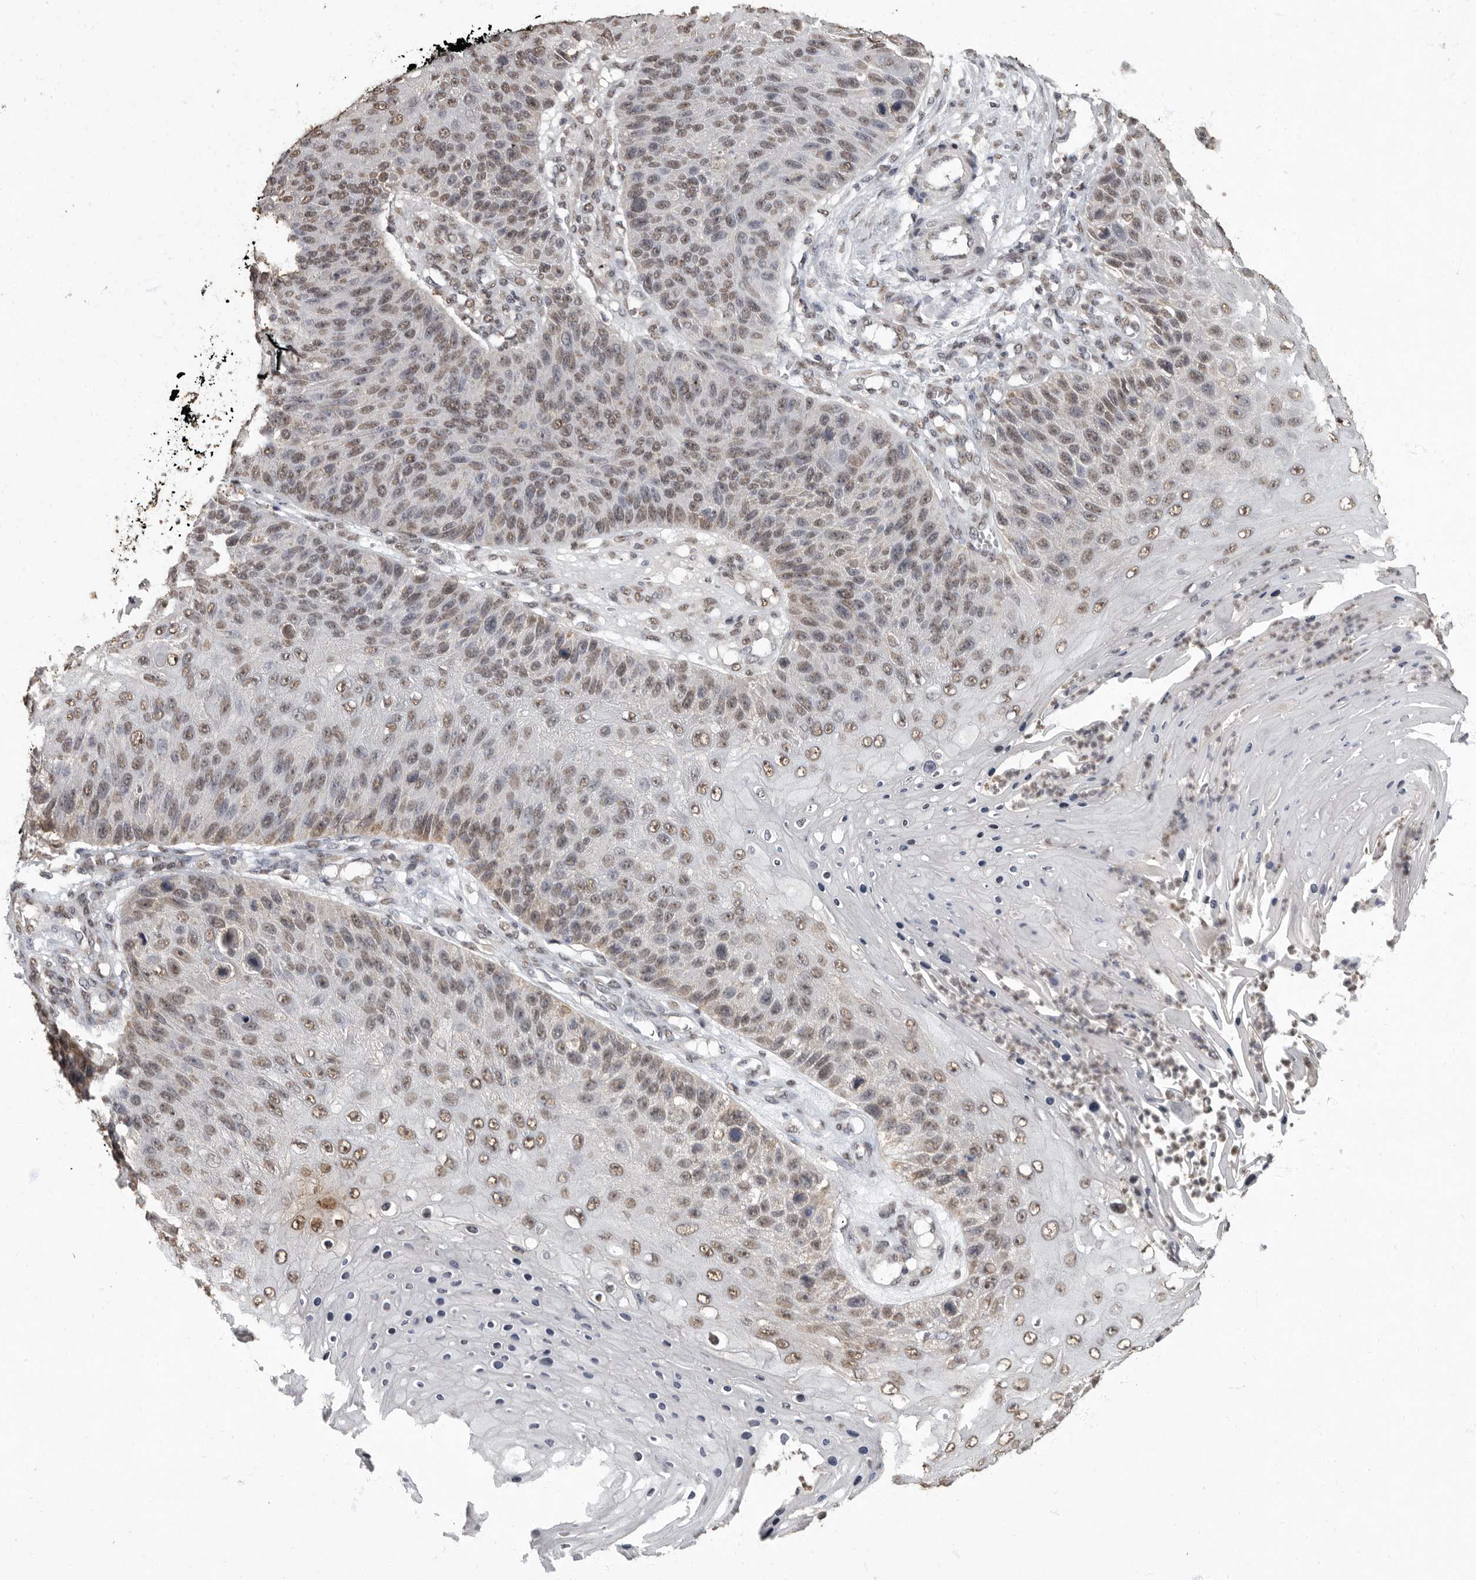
{"staining": {"intensity": "weak", "quantity": ">75%", "location": "nuclear"}, "tissue": "skin cancer", "cell_type": "Tumor cells", "image_type": "cancer", "snomed": [{"axis": "morphology", "description": "Squamous cell carcinoma, NOS"}, {"axis": "topography", "description": "Skin"}], "caption": "Protein staining reveals weak nuclear staining in about >75% of tumor cells in skin cancer. (DAB IHC with brightfield microscopy, high magnification).", "gene": "NBL1", "patient": {"sex": "female", "age": 88}}